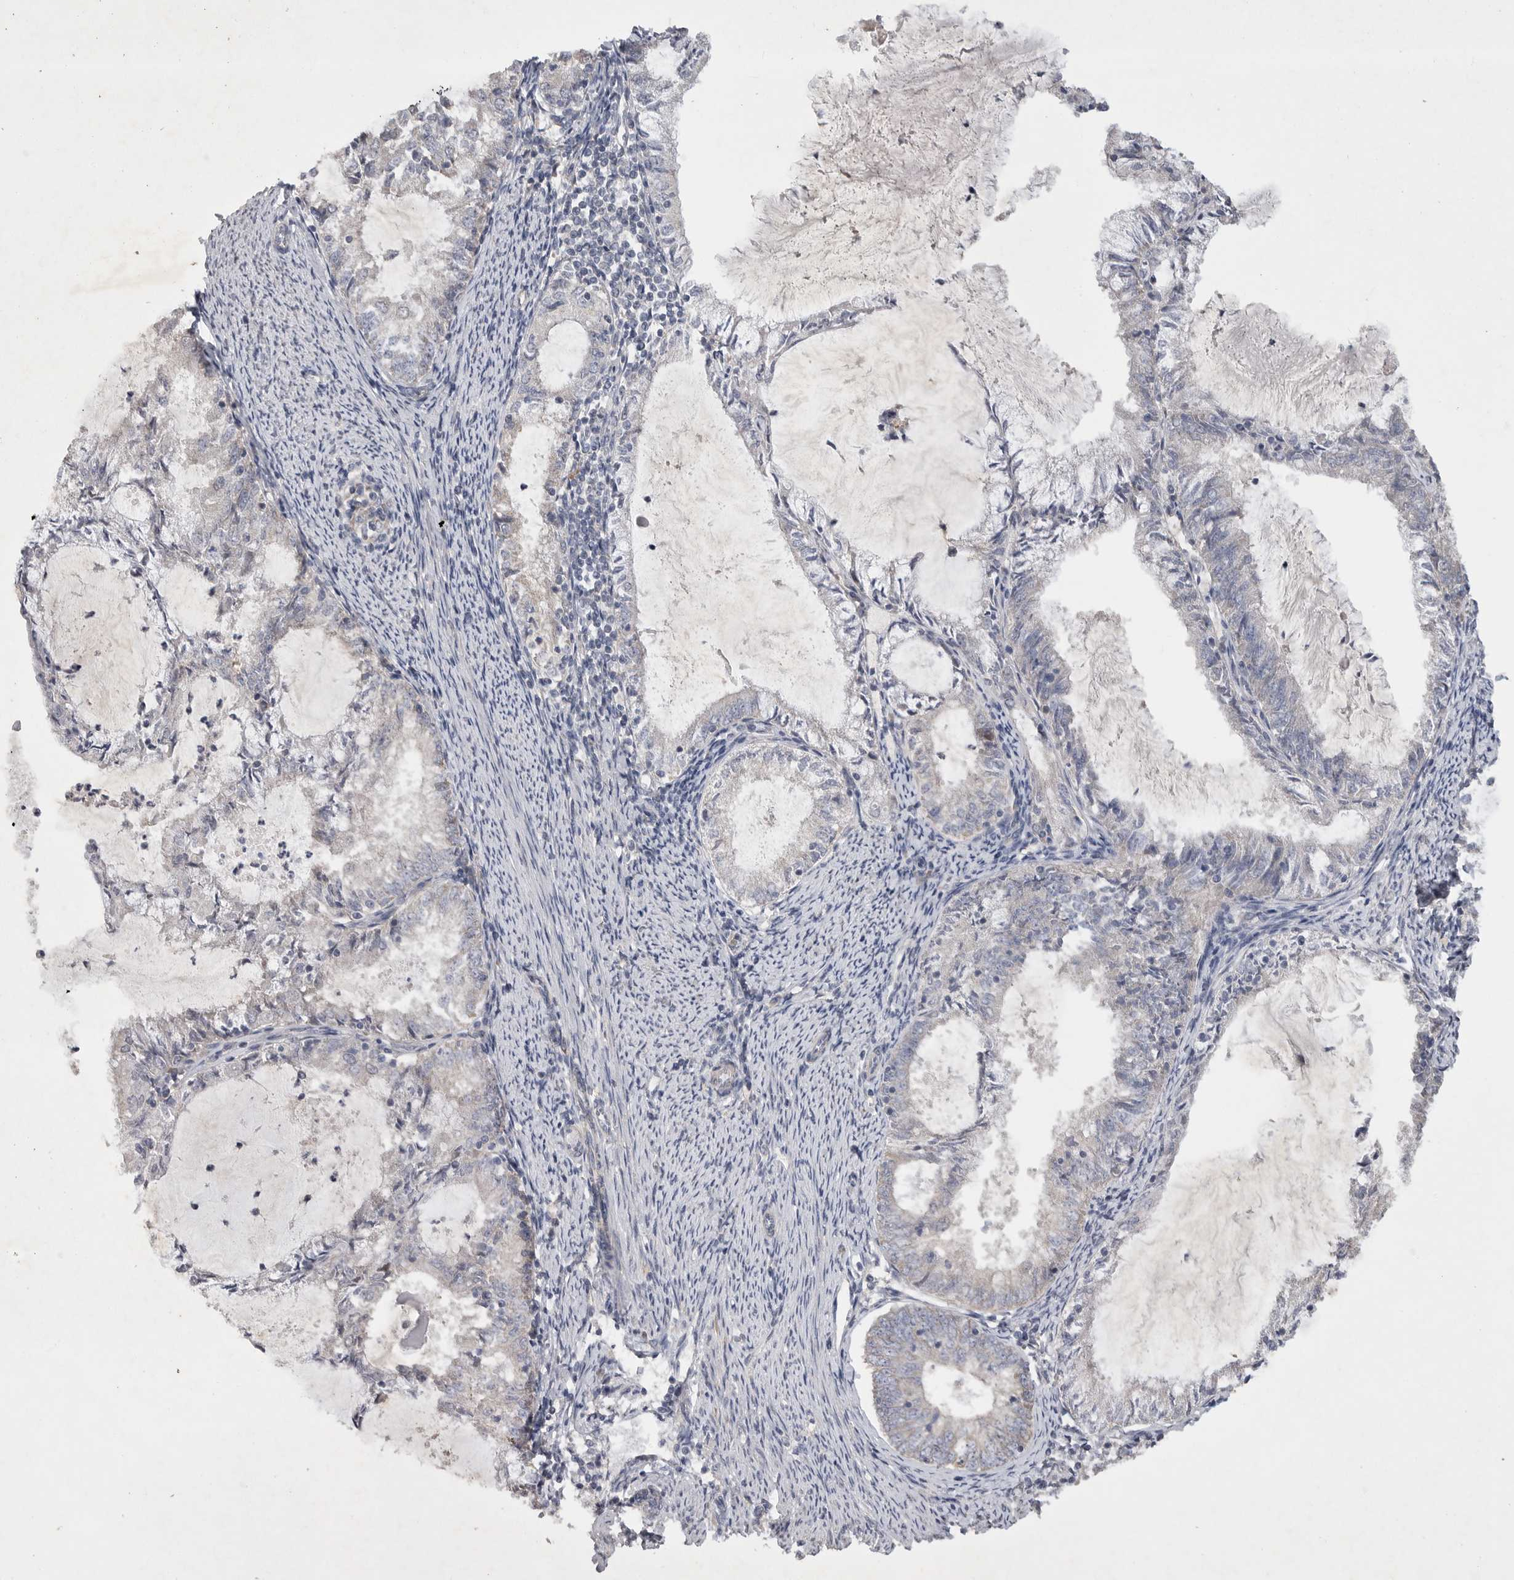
{"staining": {"intensity": "negative", "quantity": "none", "location": "none"}, "tissue": "endometrial cancer", "cell_type": "Tumor cells", "image_type": "cancer", "snomed": [{"axis": "morphology", "description": "Adenocarcinoma, NOS"}, {"axis": "topography", "description": "Endometrium"}], "caption": "Immunohistochemical staining of human endometrial cancer exhibits no significant expression in tumor cells.", "gene": "EDEM3", "patient": {"sex": "female", "age": 57}}